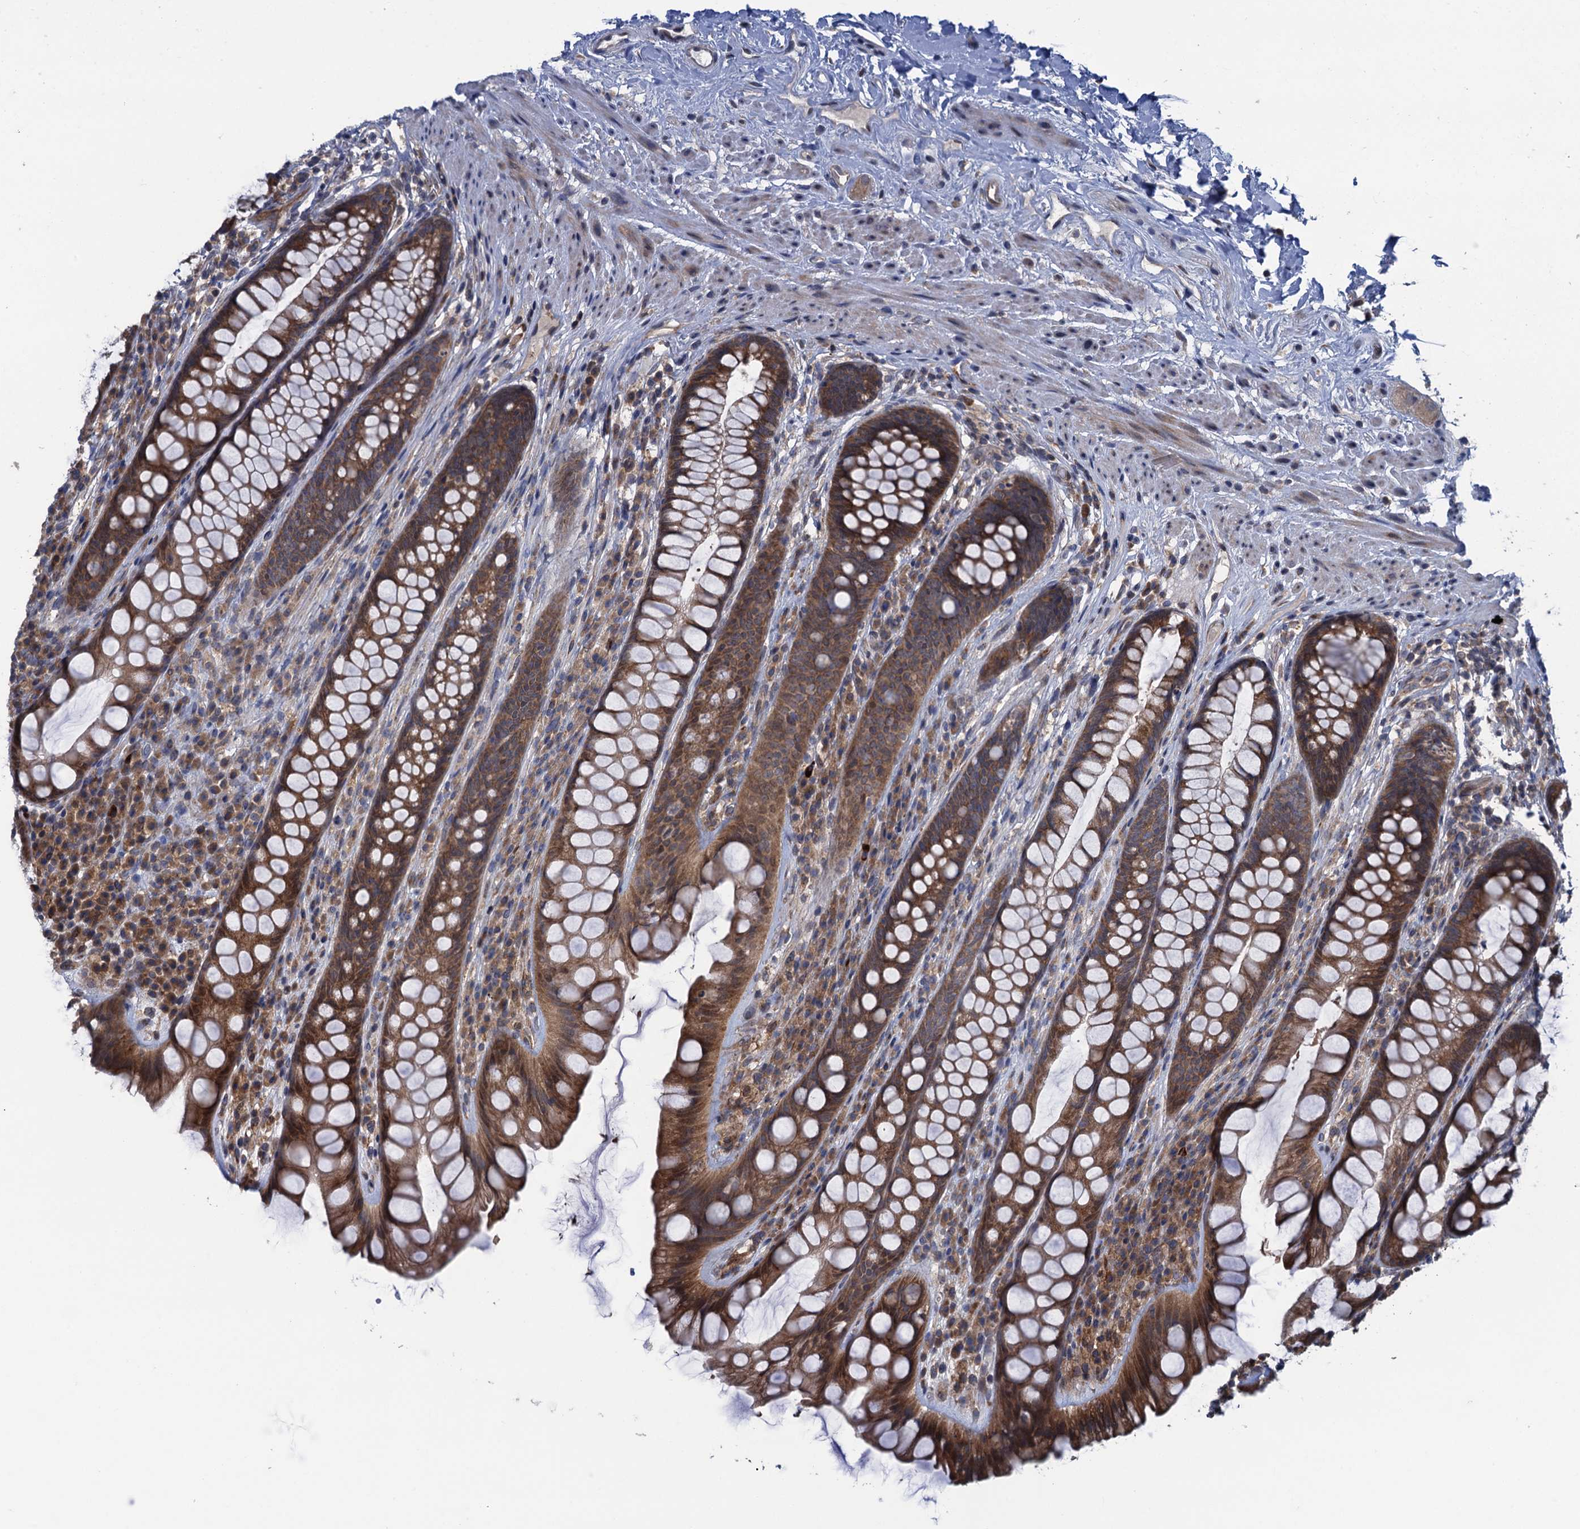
{"staining": {"intensity": "moderate", "quantity": ">75%", "location": "cytoplasmic/membranous"}, "tissue": "rectum", "cell_type": "Glandular cells", "image_type": "normal", "snomed": [{"axis": "morphology", "description": "Normal tissue, NOS"}, {"axis": "topography", "description": "Rectum"}], "caption": "Immunohistochemistry (IHC) micrograph of benign rectum: rectum stained using immunohistochemistry demonstrates medium levels of moderate protein expression localized specifically in the cytoplasmic/membranous of glandular cells, appearing as a cytoplasmic/membranous brown color.", "gene": "CNTN5", "patient": {"sex": "male", "age": 74}}